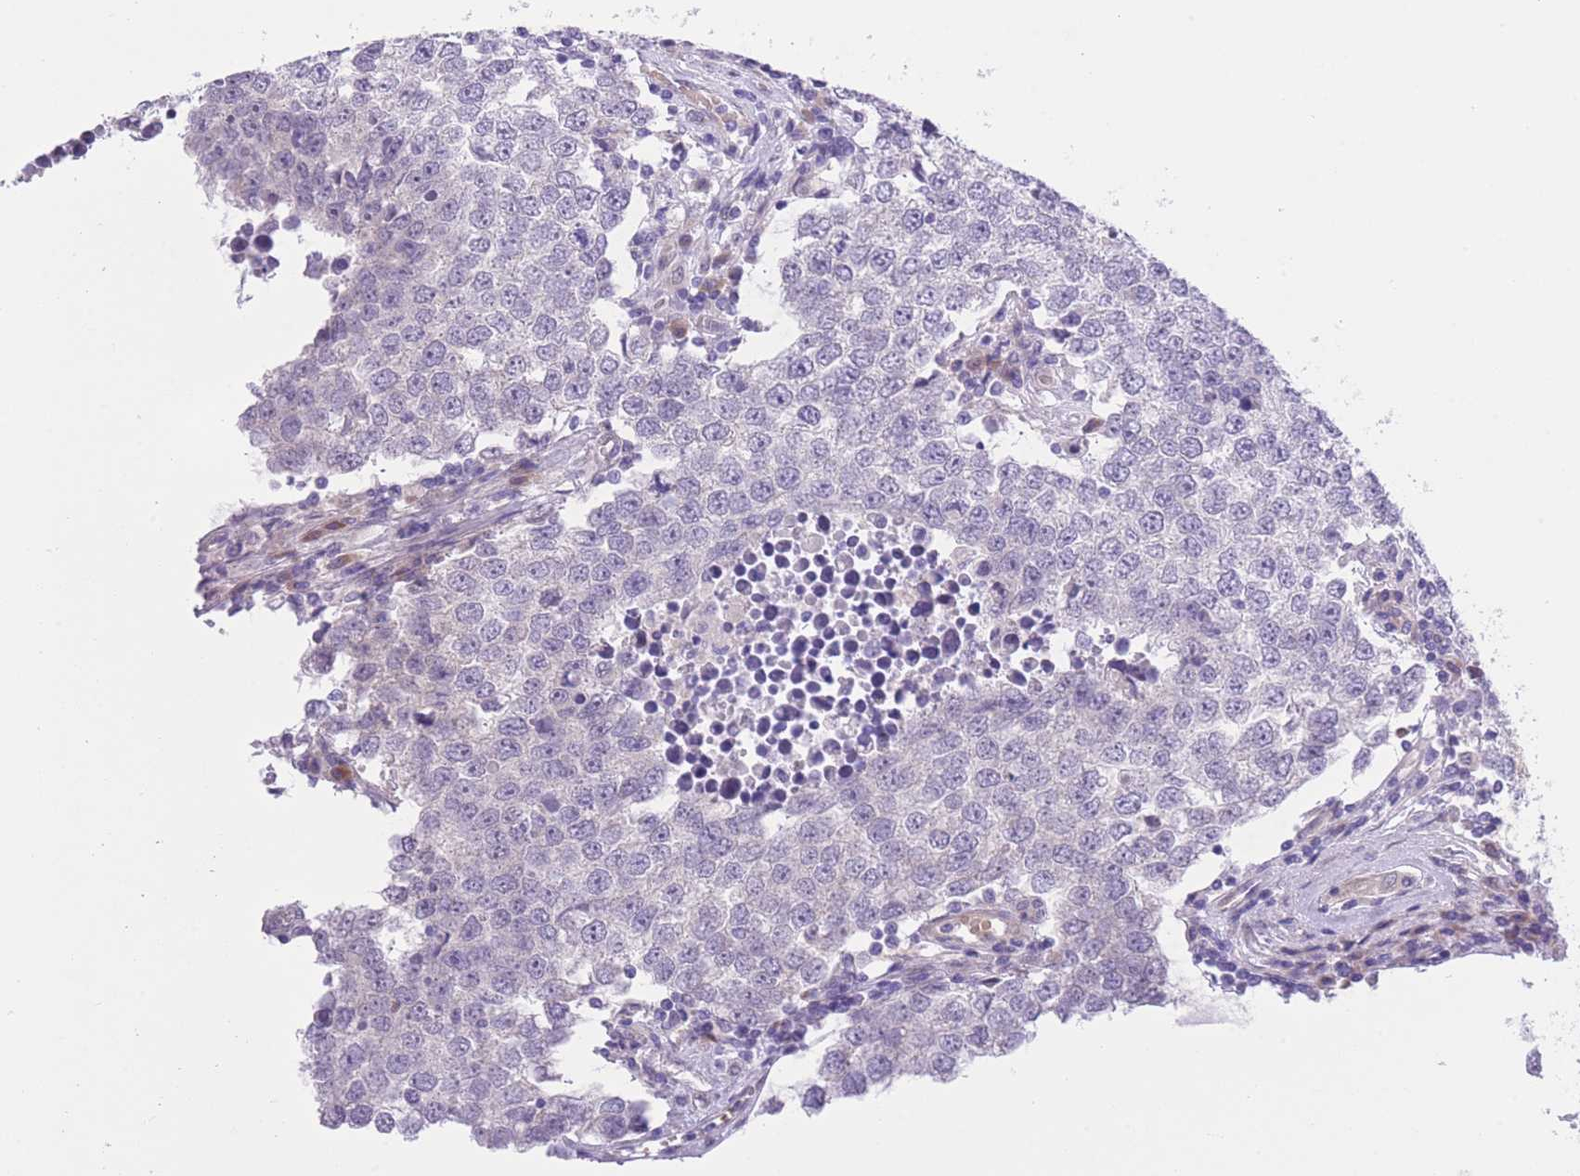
{"staining": {"intensity": "negative", "quantity": "none", "location": "none"}, "tissue": "testis cancer", "cell_type": "Tumor cells", "image_type": "cancer", "snomed": [{"axis": "morphology", "description": "Seminoma, NOS"}, {"axis": "morphology", "description": "Carcinoma, Embryonal, NOS"}, {"axis": "topography", "description": "Testis"}], "caption": "Immunohistochemistry of human seminoma (testis) shows no staining in tumor cells.", "gene": "WWOX", "patient": {"sex": "male", "age": 28}}